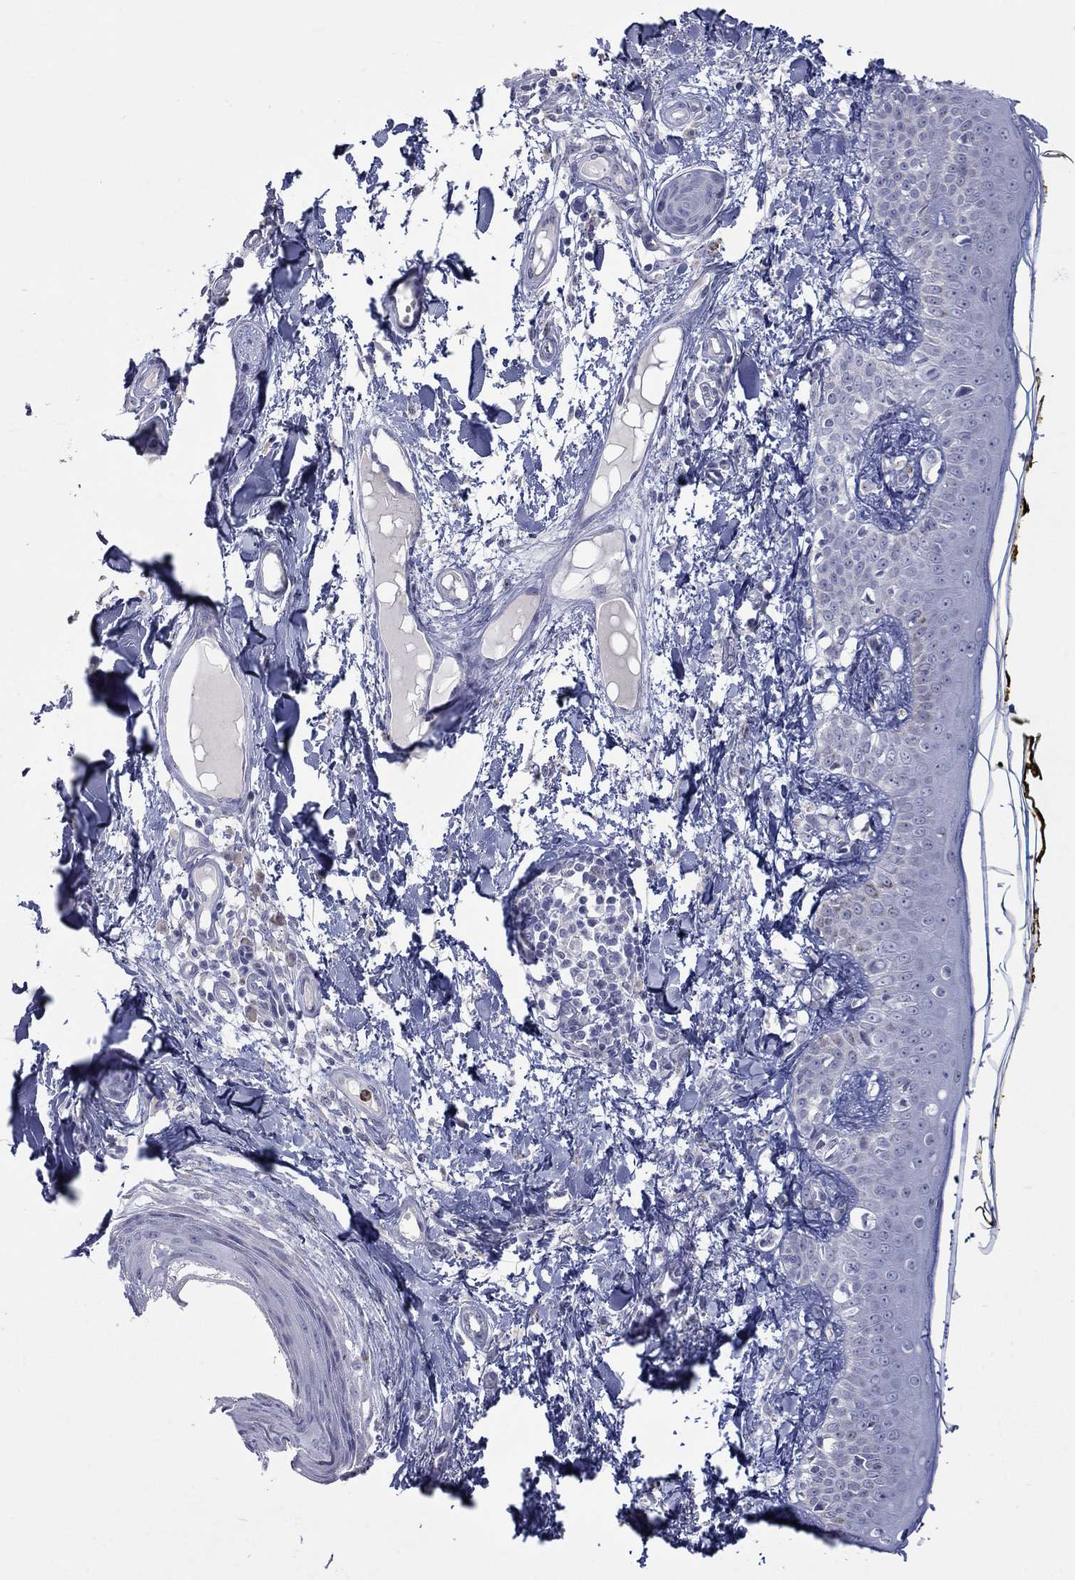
{"staining": {"intensity": "negative", "quantity": "none", "location": "none"}, "tissue": "skin", "cell_type": "Fibroblasts", "image_type": "normal", "snomed": [{"axis": "morphology", "description": "Normal tissue, NOS"}, {"axis": "topography", "description": "Skin"}], "caption": "An immunohistochemistry micrograph of benign skin is shown. There is no staining in fibroblasts of skin.", "gene": "MTRFR", "patient": {"sex": "male", "age": 76}}